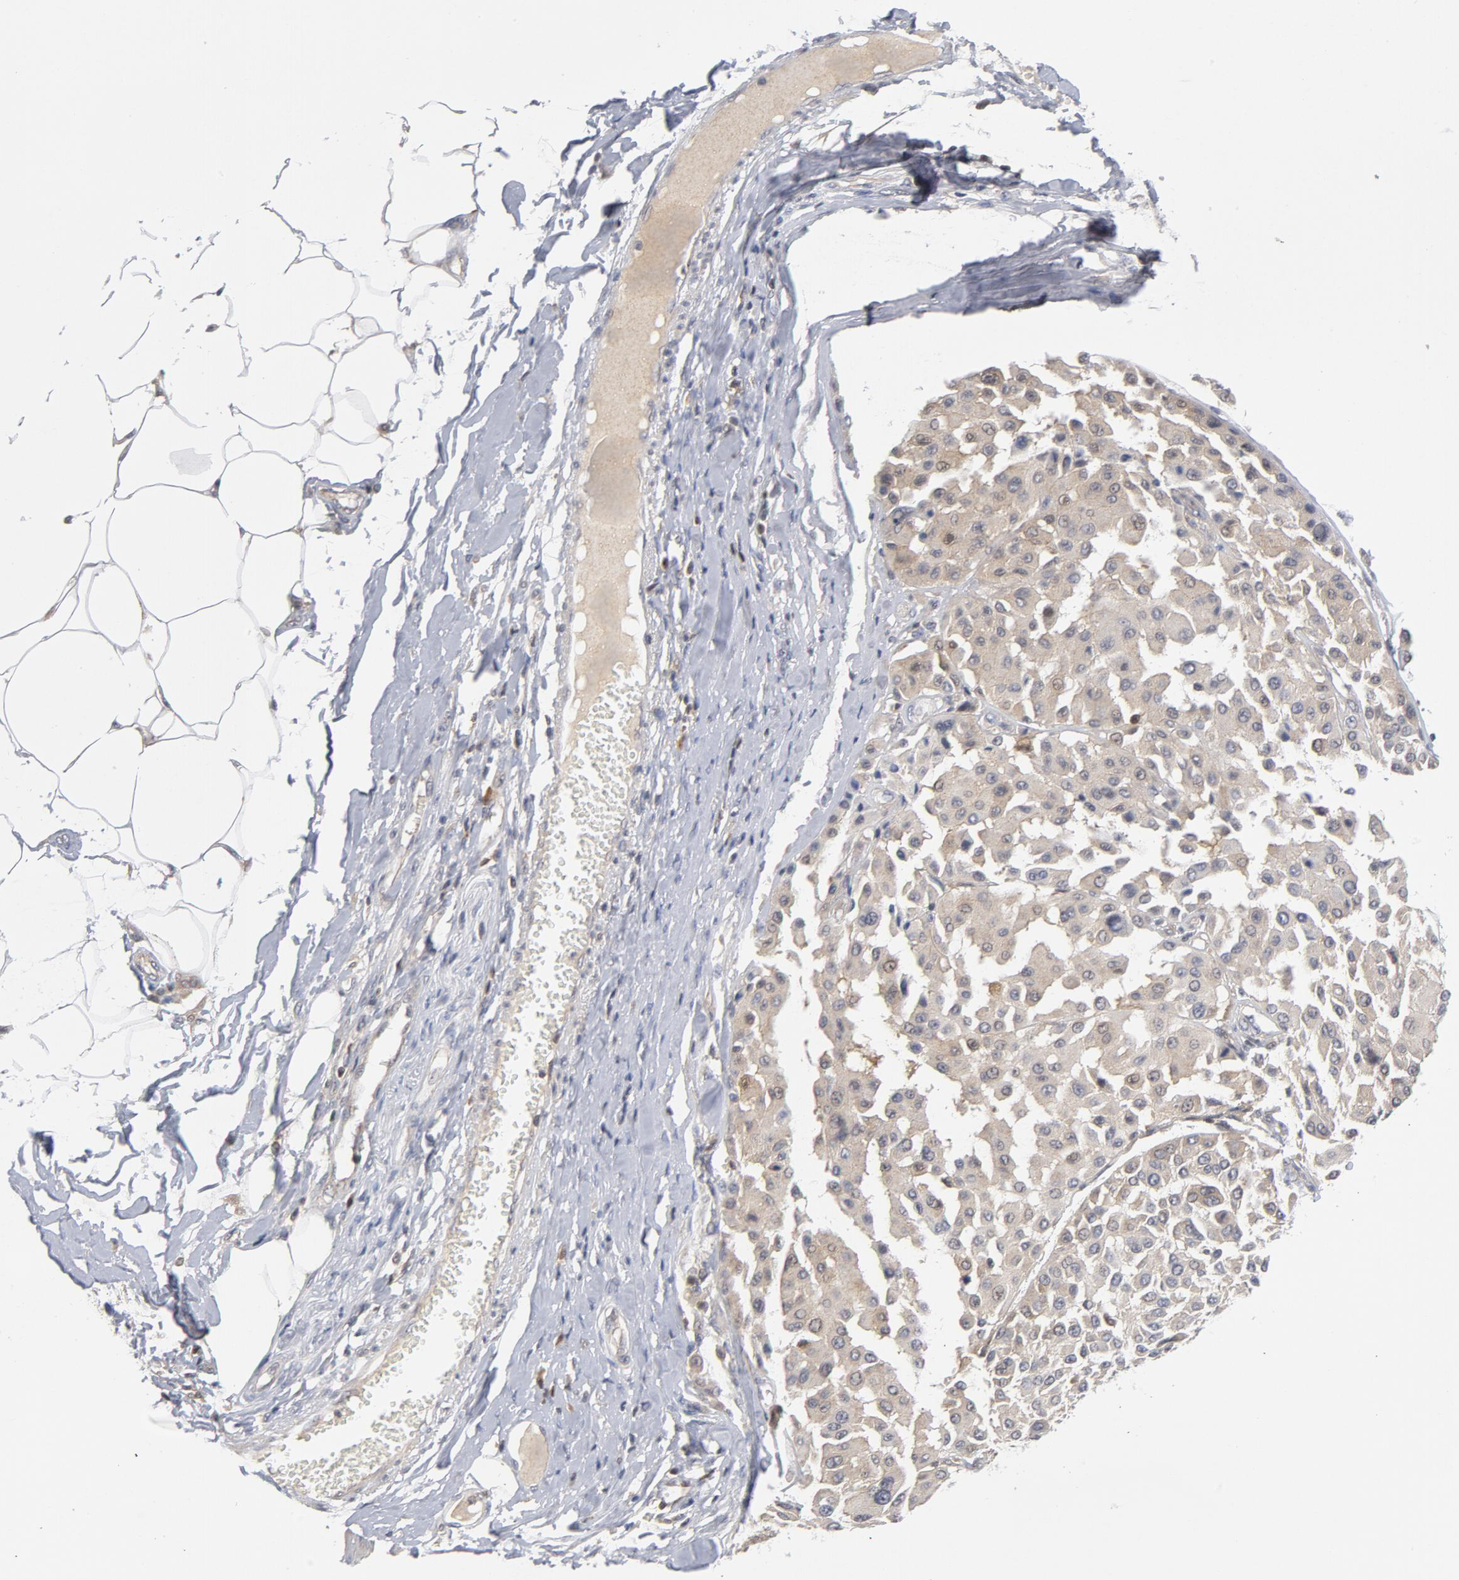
{"staining": {"intensity": "weak", "quantity": ">75%", "location": "cytoplasmic/membranous"}, "tissue": "melanoma", "cell_type": "Tumor cells", "image_type": "cancer", "snomed": [{"axis": "morphology", "description": "Malignant melanoma, Metastatic site"}, {"axis": "topography", "description": "Soft tissue"}], "caption": "A high-resolution micrograph shows immunohistochemistry staining of melanoma, which reveals weak cytoplasmic/membranous staining in approximately >75% of tumor cells.", "gene": "TRADD", "patient": {"sex": "male", "age": 41}}